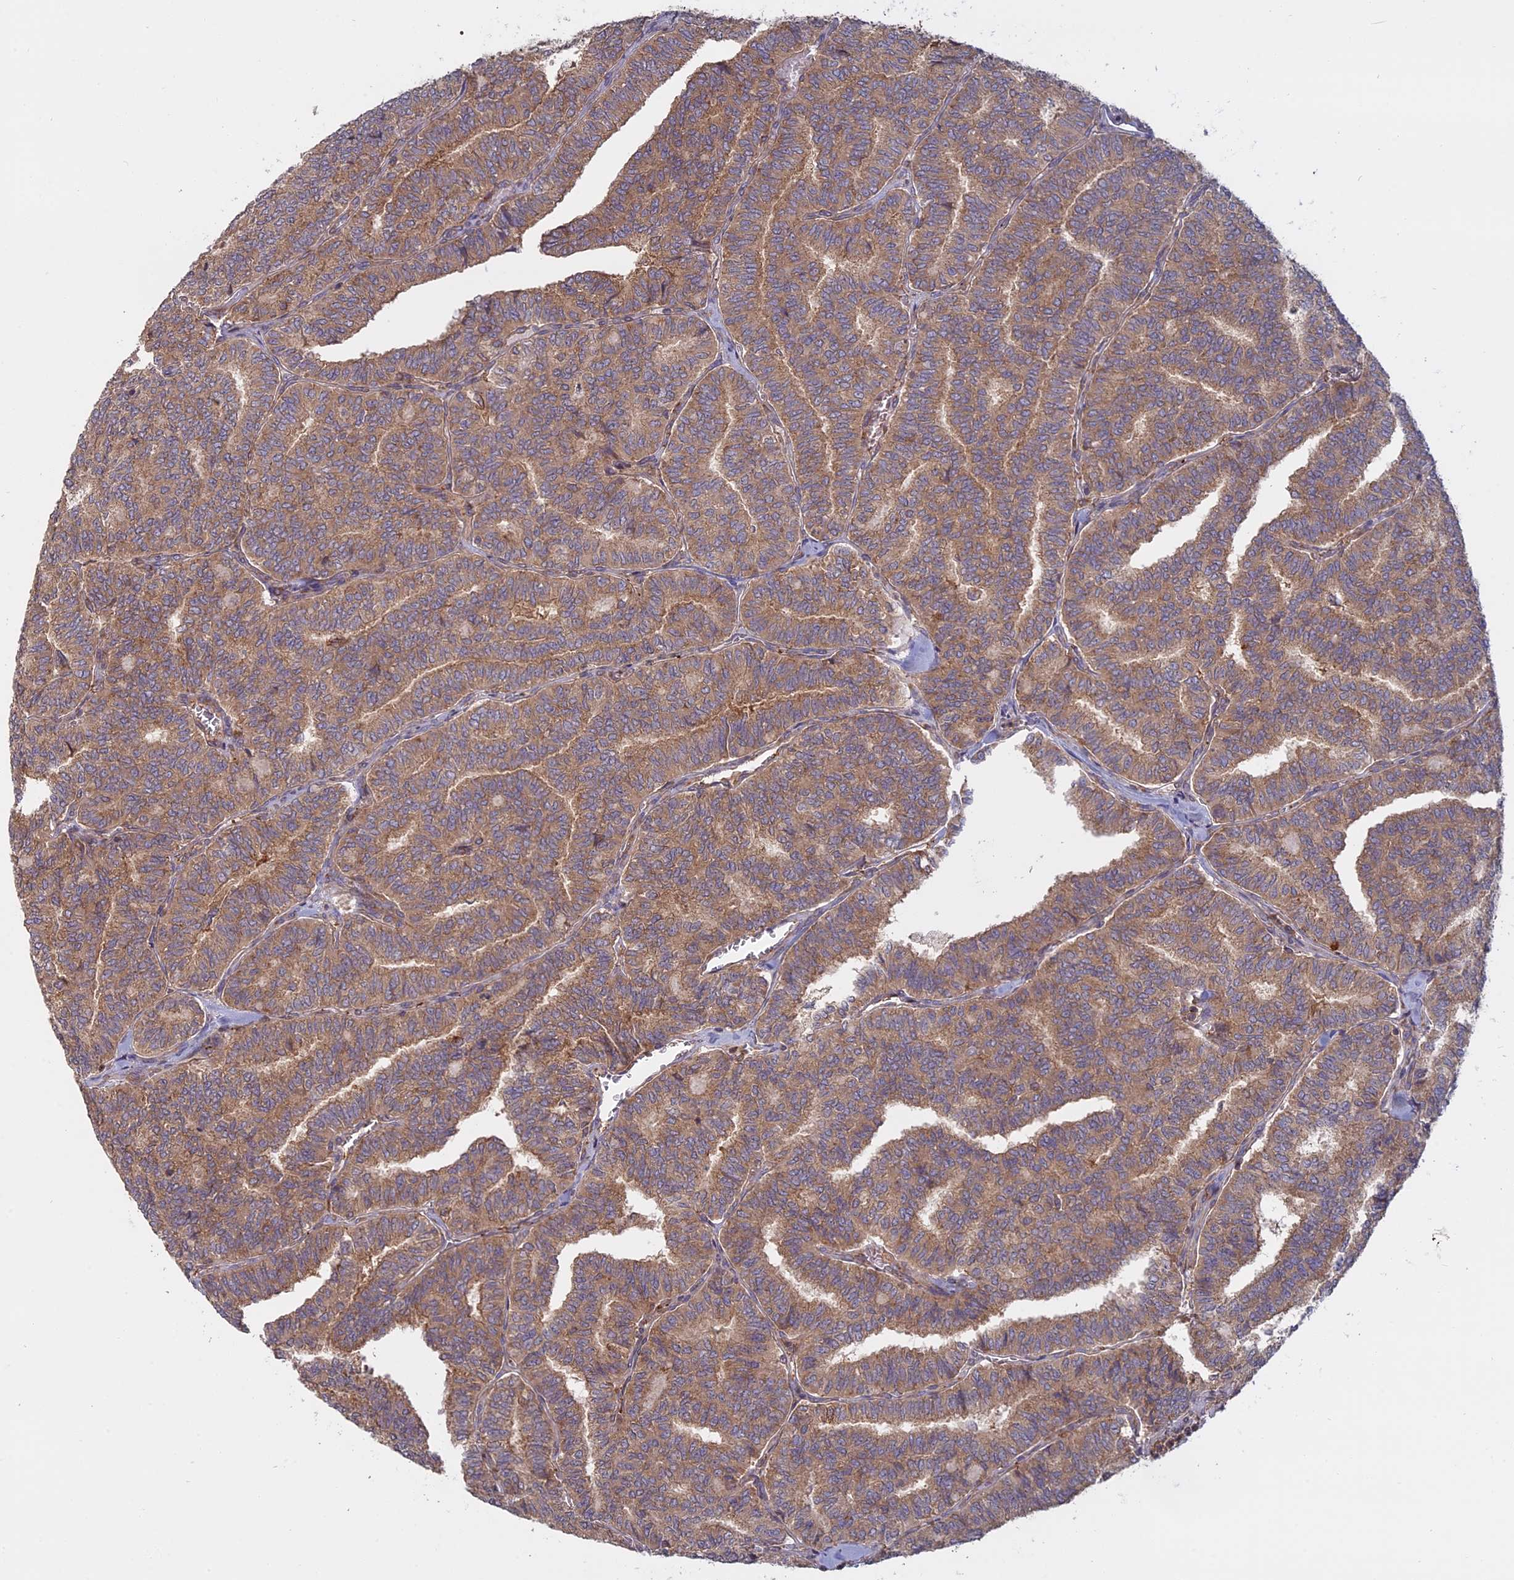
{"staining": {"intensity": "moderate", "quantity": ">75%", "location": "cytoplasmic/membranous"}, "tissue": "thyroid cancer", "cell_type": "Tumor cells", "image_type": "cancer", "snomed": [{"axis": "morphology", "description": "Papillary adenocarcinoma, NOS"}, {"axis": "topography", "description": "Thyroid gland"}], "caption": "Thyroid papillary adenocarcinoma was stained to show a protein in brown. There is medium levels of moderate cytoplasmic/membranous positivity in about >75% of tumor cells.", "gene": "TMEM208", "patient": {"sex": "female", "age": 35}}